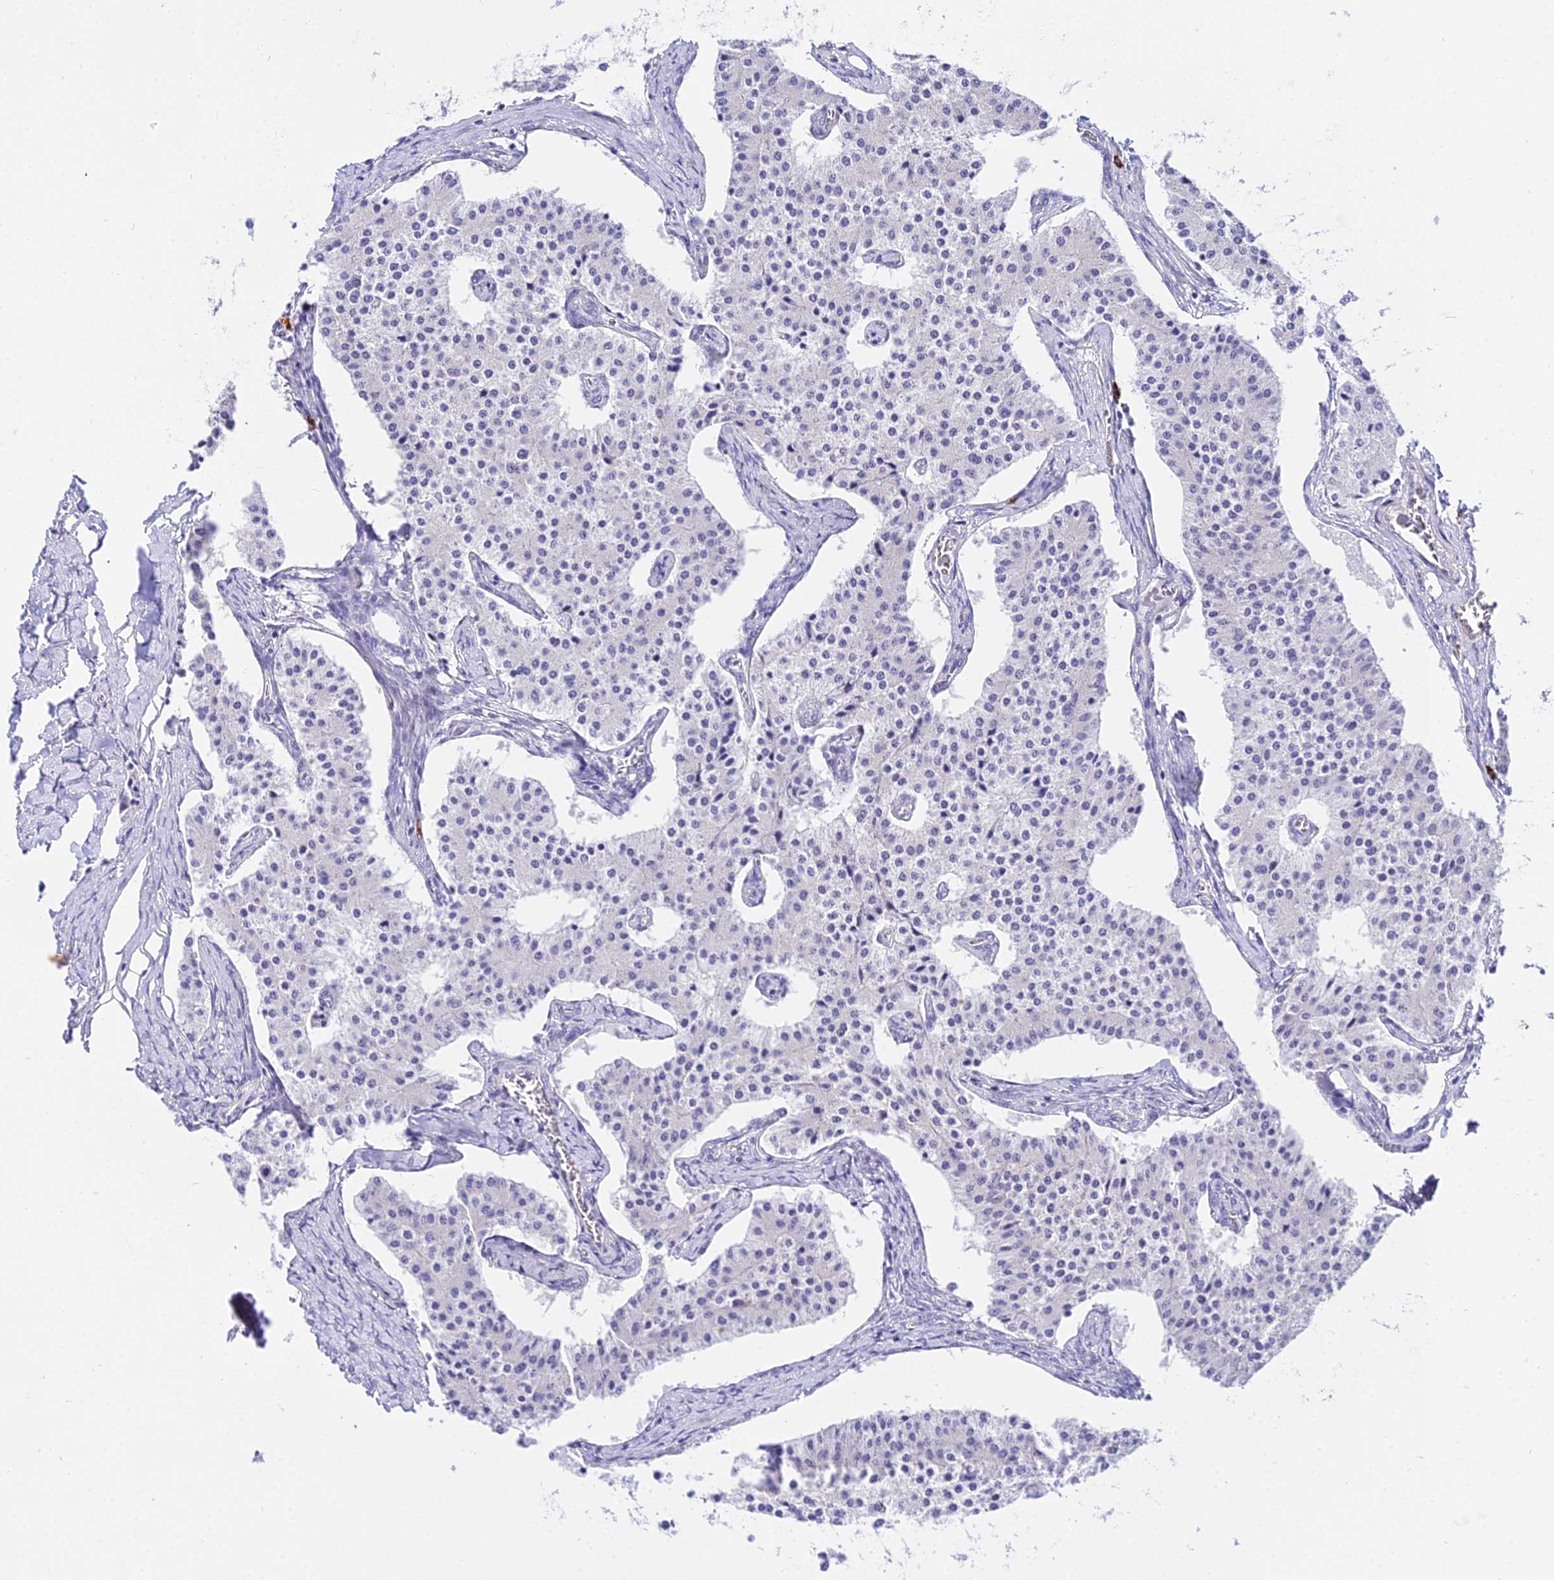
{"staining": {"intensity": "negative", "quantity": "none", "location": "none"}, "tissue": "carcinoid", "cell_type": "Tumor cells", "image_type": "cancer", "snomed": [{"axis": "morphology", "description": "Carcinoid, malignant, NOS"}, {"axis": "topography", "description": "Colon"}], "caption": "An image of carcinoid stained for a protein reveals no brown staining in tumor cells.", "gene": "POLR2I", "patient": {"sex": "female", "age": 52}}